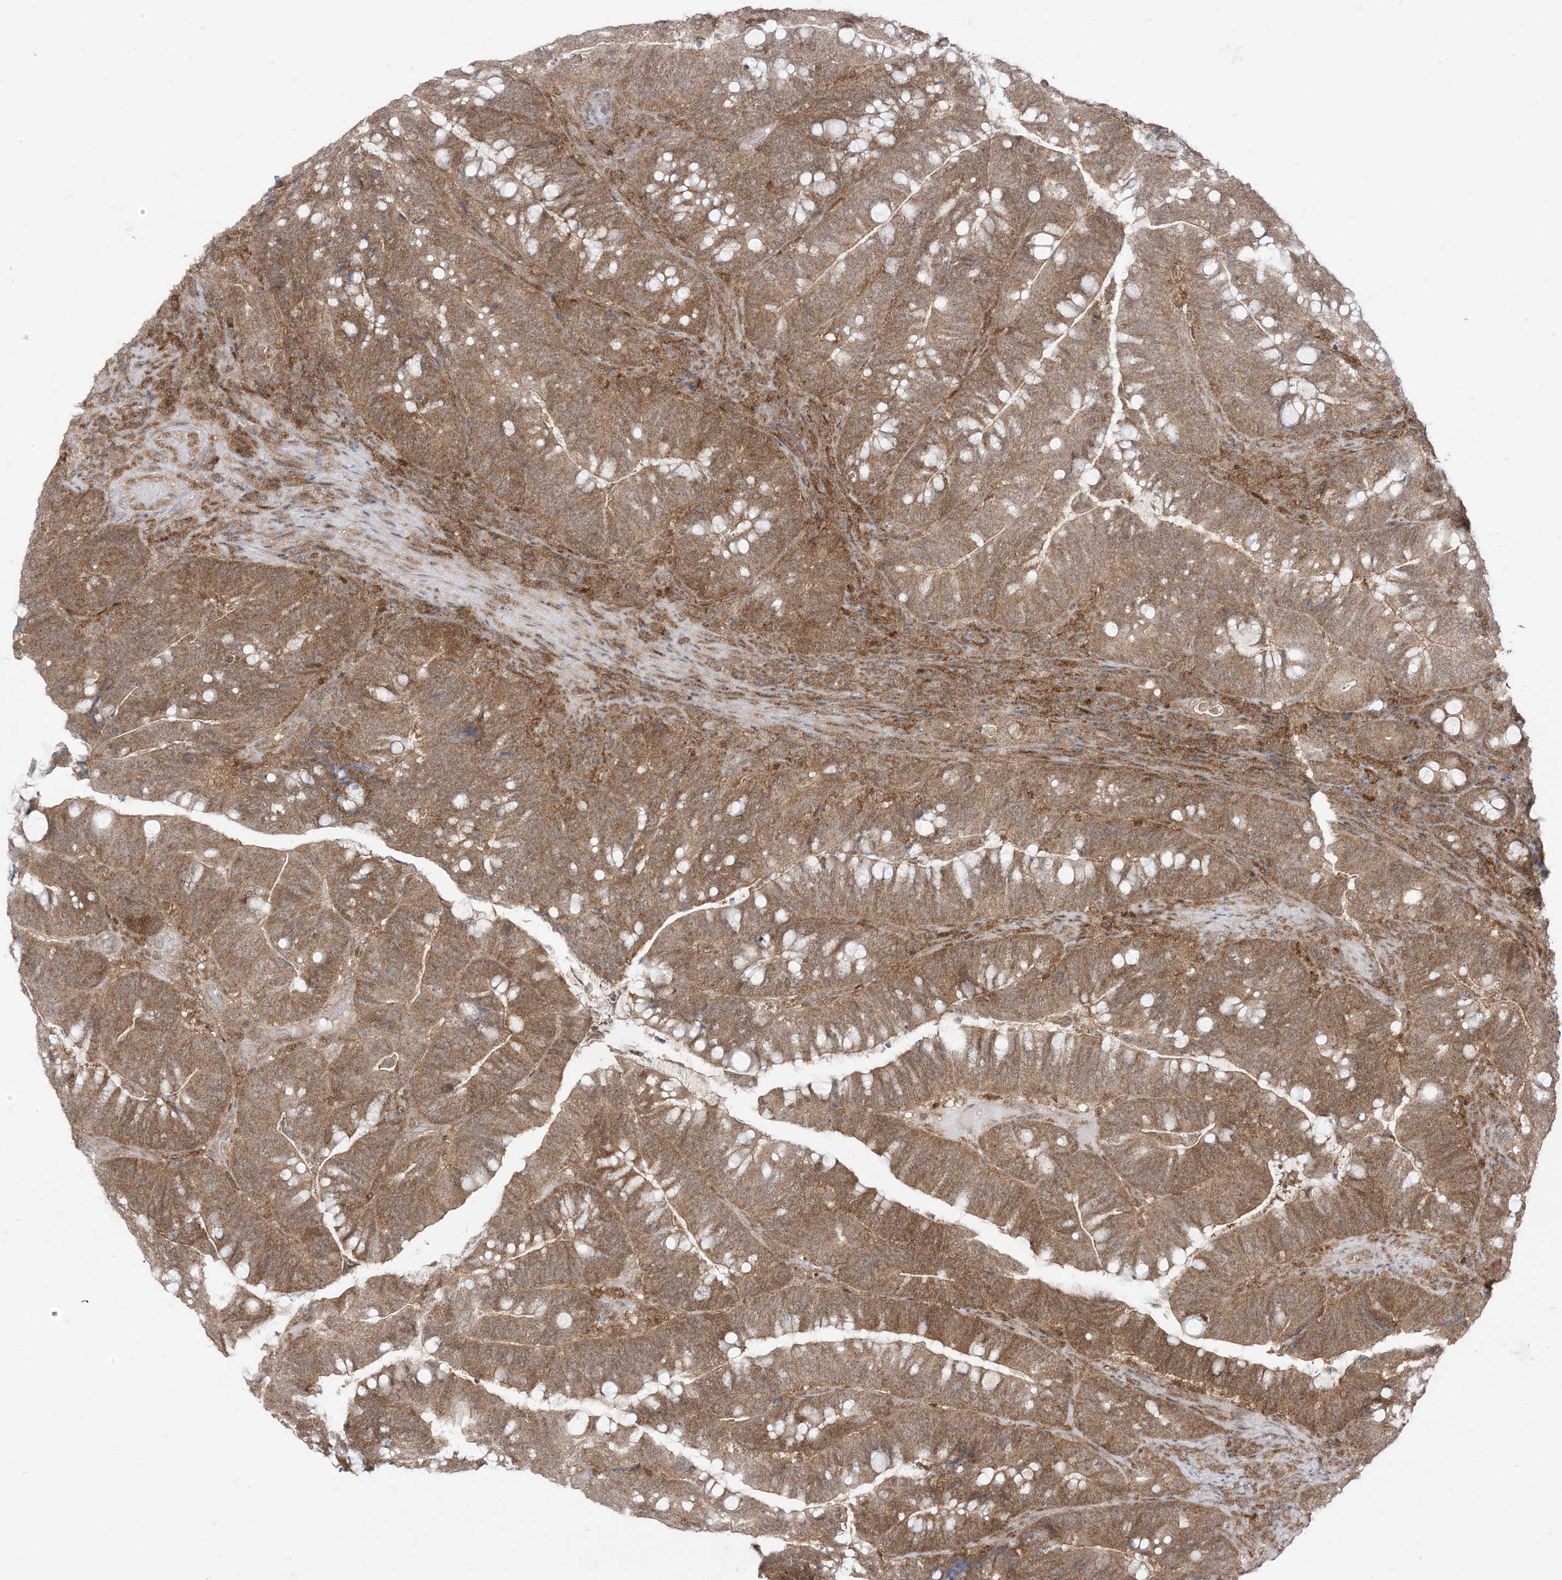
{"staining": {"intensity": "moderate", "quantity": ">75%", "location": "cytoplasmic/membranous"}, "tissue": "colorectal cancer", "cell_type": "Tumor cells", "image_type": "cancer", "snomed": [{"axis": "morphology", "description": "Adenocarcinoma, NOS"}, {"axis": "topography", "description": "Colon"}], "caption": "Colorectal cancer (adenocarcinoma) stained with a brown dye exhibits moderate cytoplasmic/membranous positive expression in approximately >75% of tumor cells.", "gene": "PTPA", "patient": {"sex": "female", "age": 66}}